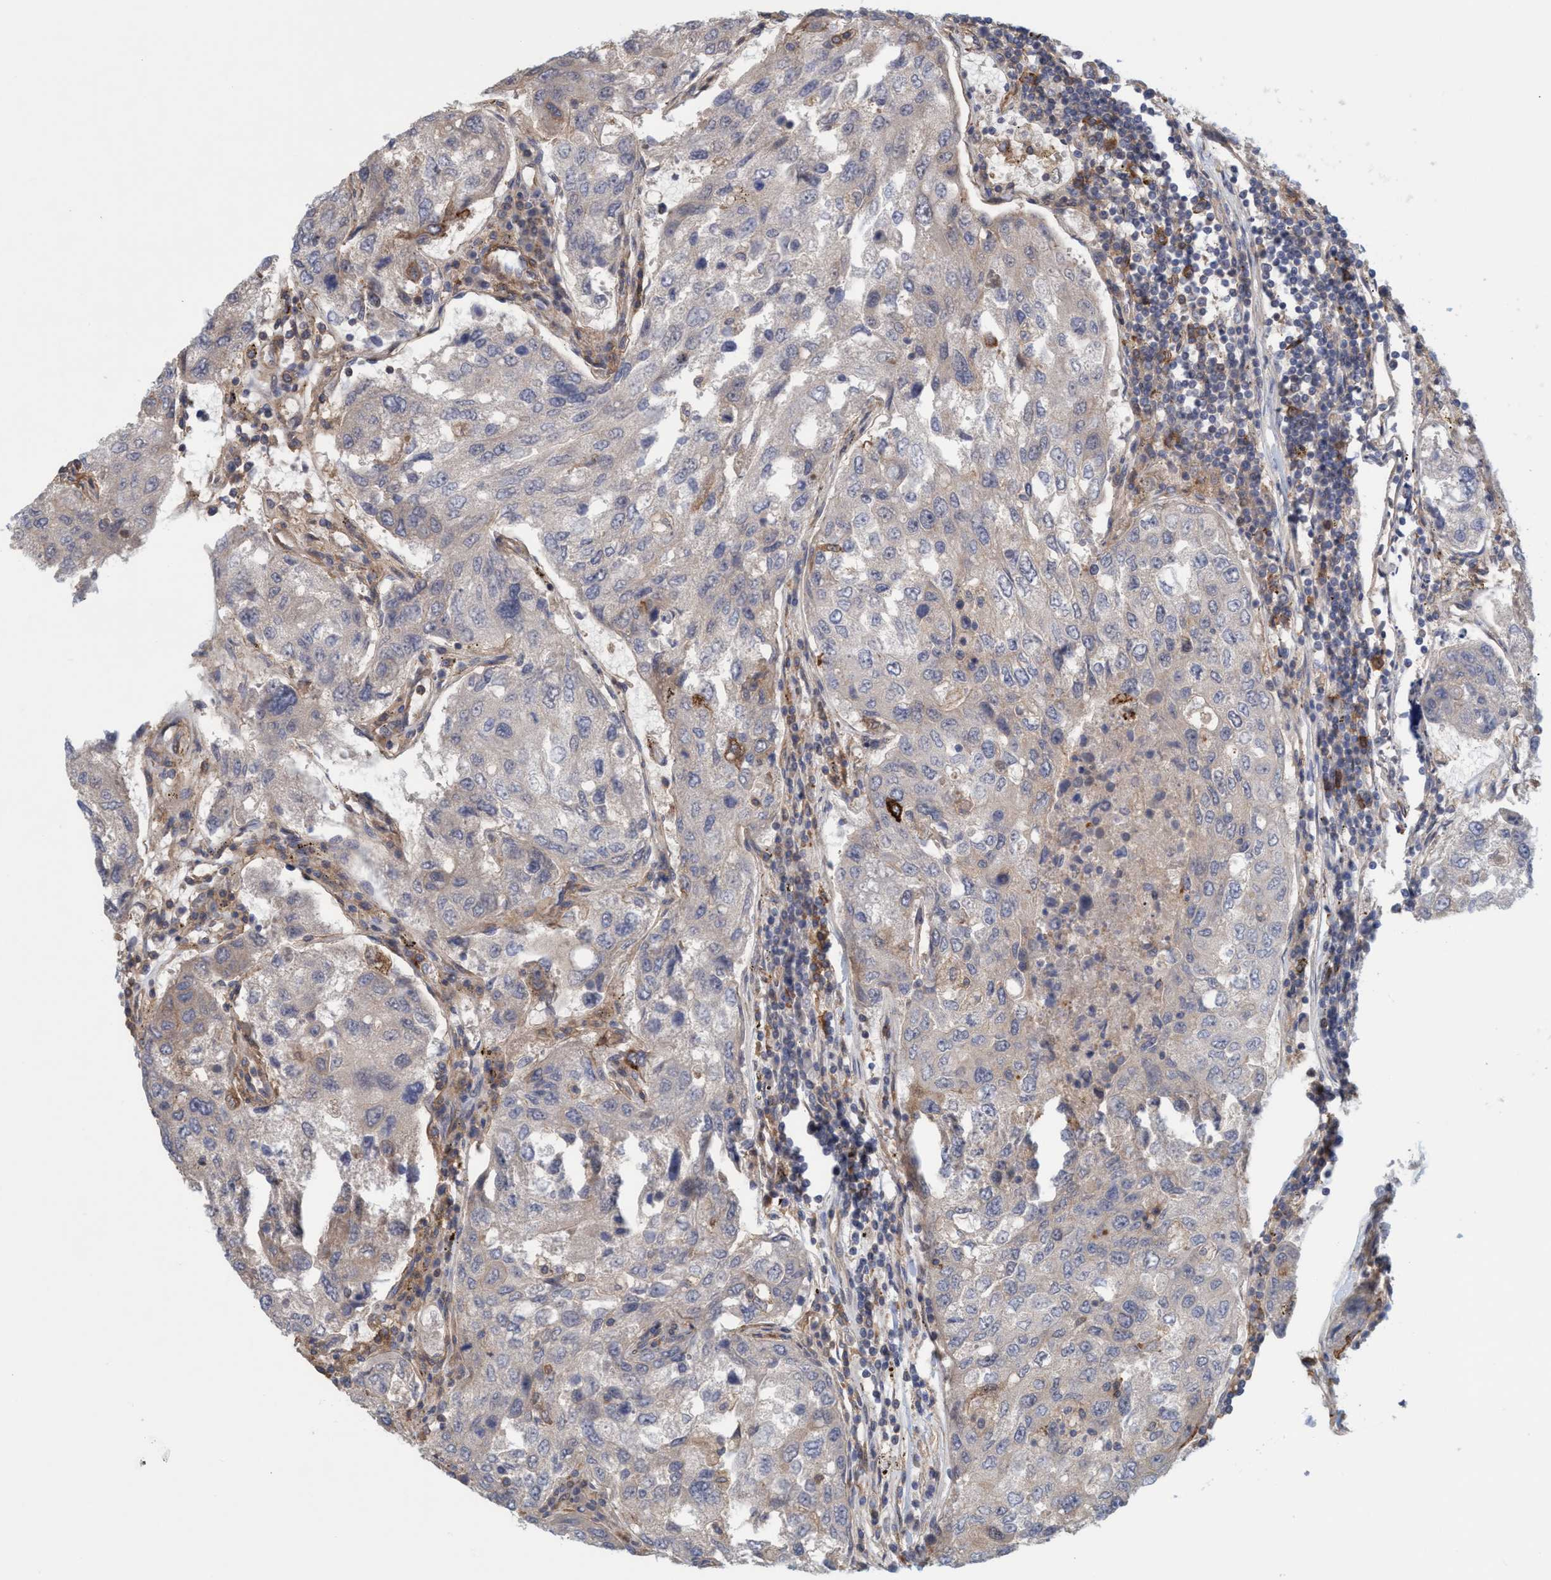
{"staining": {"intensity": "negative", "quantity": "none", "location": "none"}, "tissue": "urothelial cancer", "cell_type": "Tumor cells", "image_type": "cancer", "snomed": [{"axis": "morphology", "description": "Urothelial carcinoma, High grade"}, {"axis": "topography", "description": "Lymph node"}, {"axis": "topography", "description": "Urinary bladder"}], "caption": "IHC of urothelial carcinoma (high-grade) demonstrates no expression in tumor cells.", "gene": "SPECC1", "patient": {"sex": "male", "age": 51}}